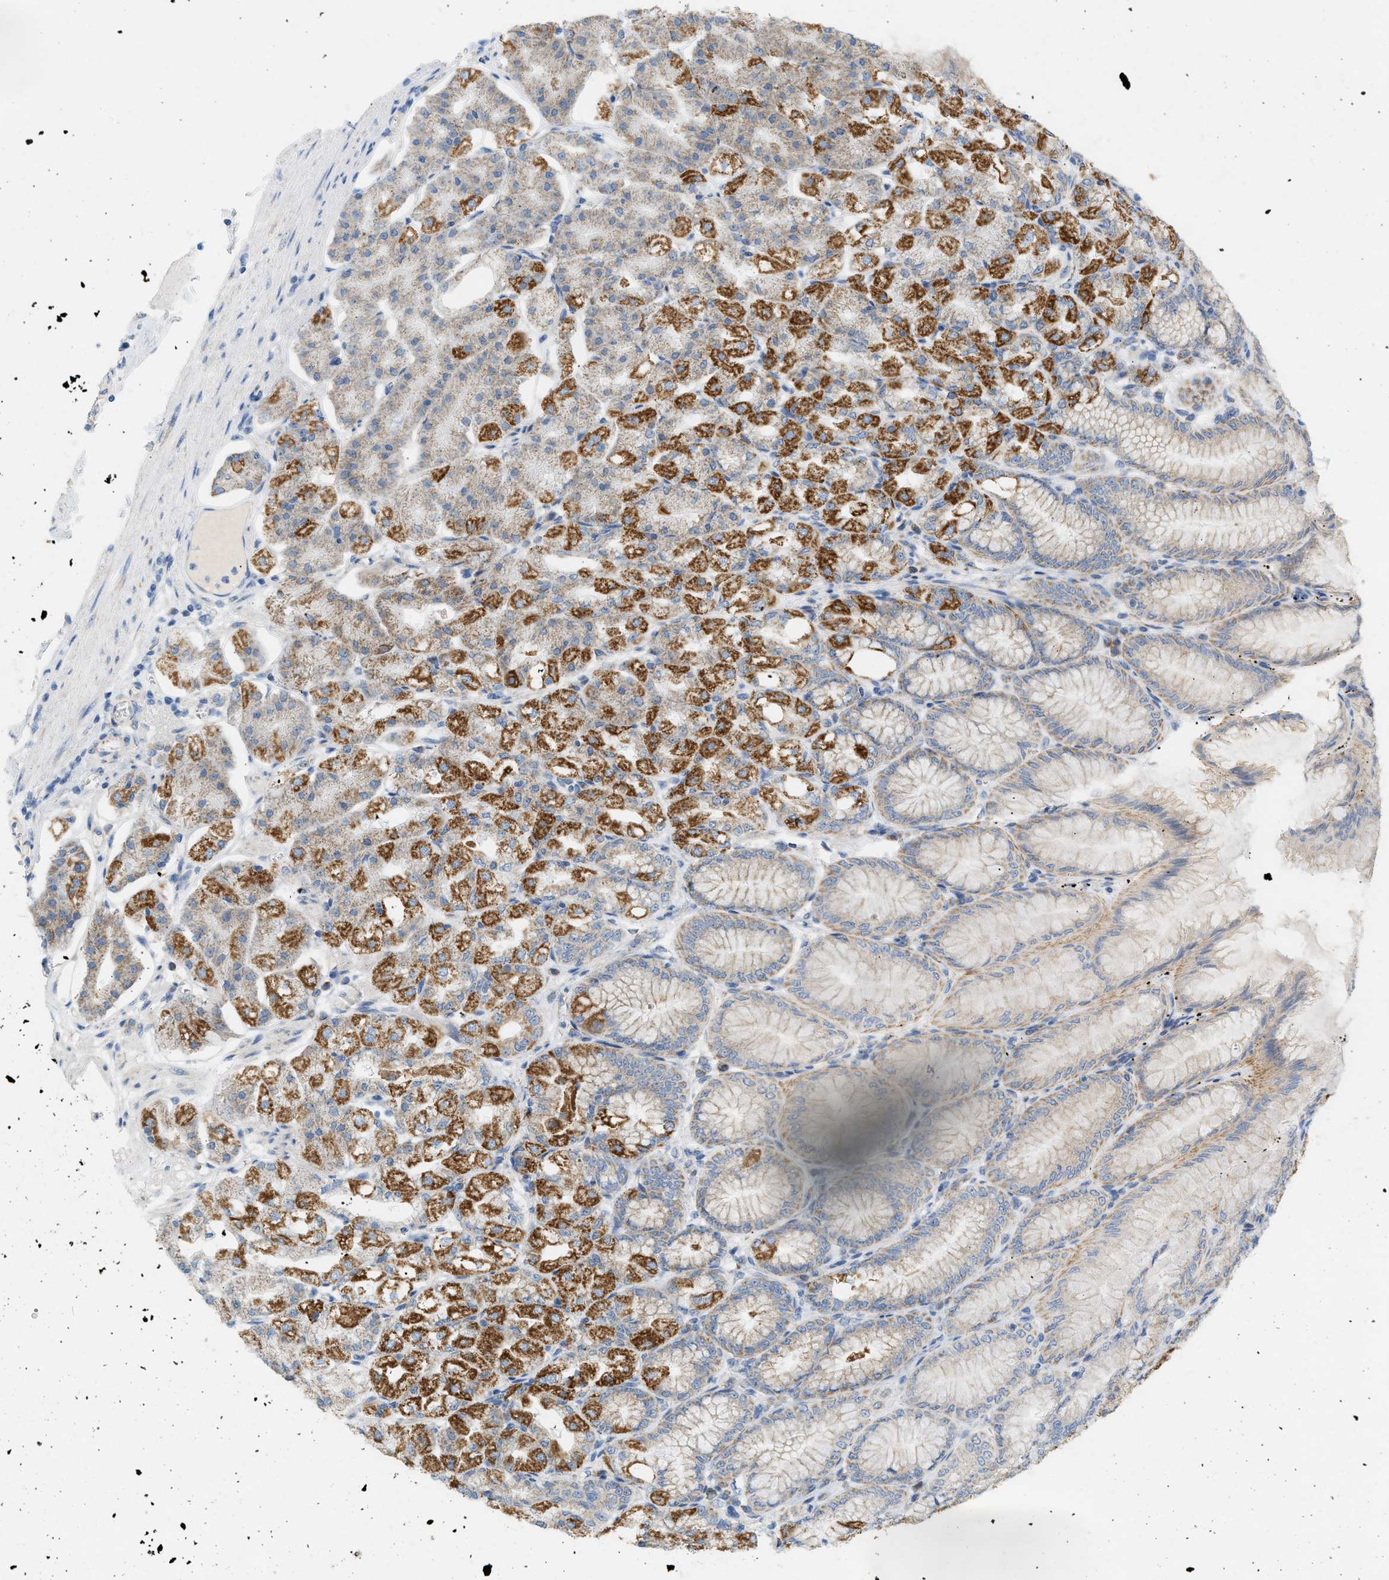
{"staining": {"intensity": "moderate", "quantity": ">75%", "location": "cytoplasmic/membranous"}, "tissue": "stomach", "cell_type": "Glandular cells", "image_type": "normal", "snomed": [{"axis": "morphology", "description": "Normal tissue, NOS"}, {"axis": "topography", "description": "Stomach, lower"}], "caption": "IHC staining of unremarkable stomach, which demonstrates medium levels of moderate cytoplasmic/membranous staining in about >75% of glandular cells indicating moderate cytoplasmic/membranous protein expression. The staining was performed using DAB (3,3'-diaminobenzidine) (brown) for protein detection and nuclei were counterstained in hematoxylin (blue).", "gene": "NDUFS8", "patient": {"sex": "male", "age": 71}}